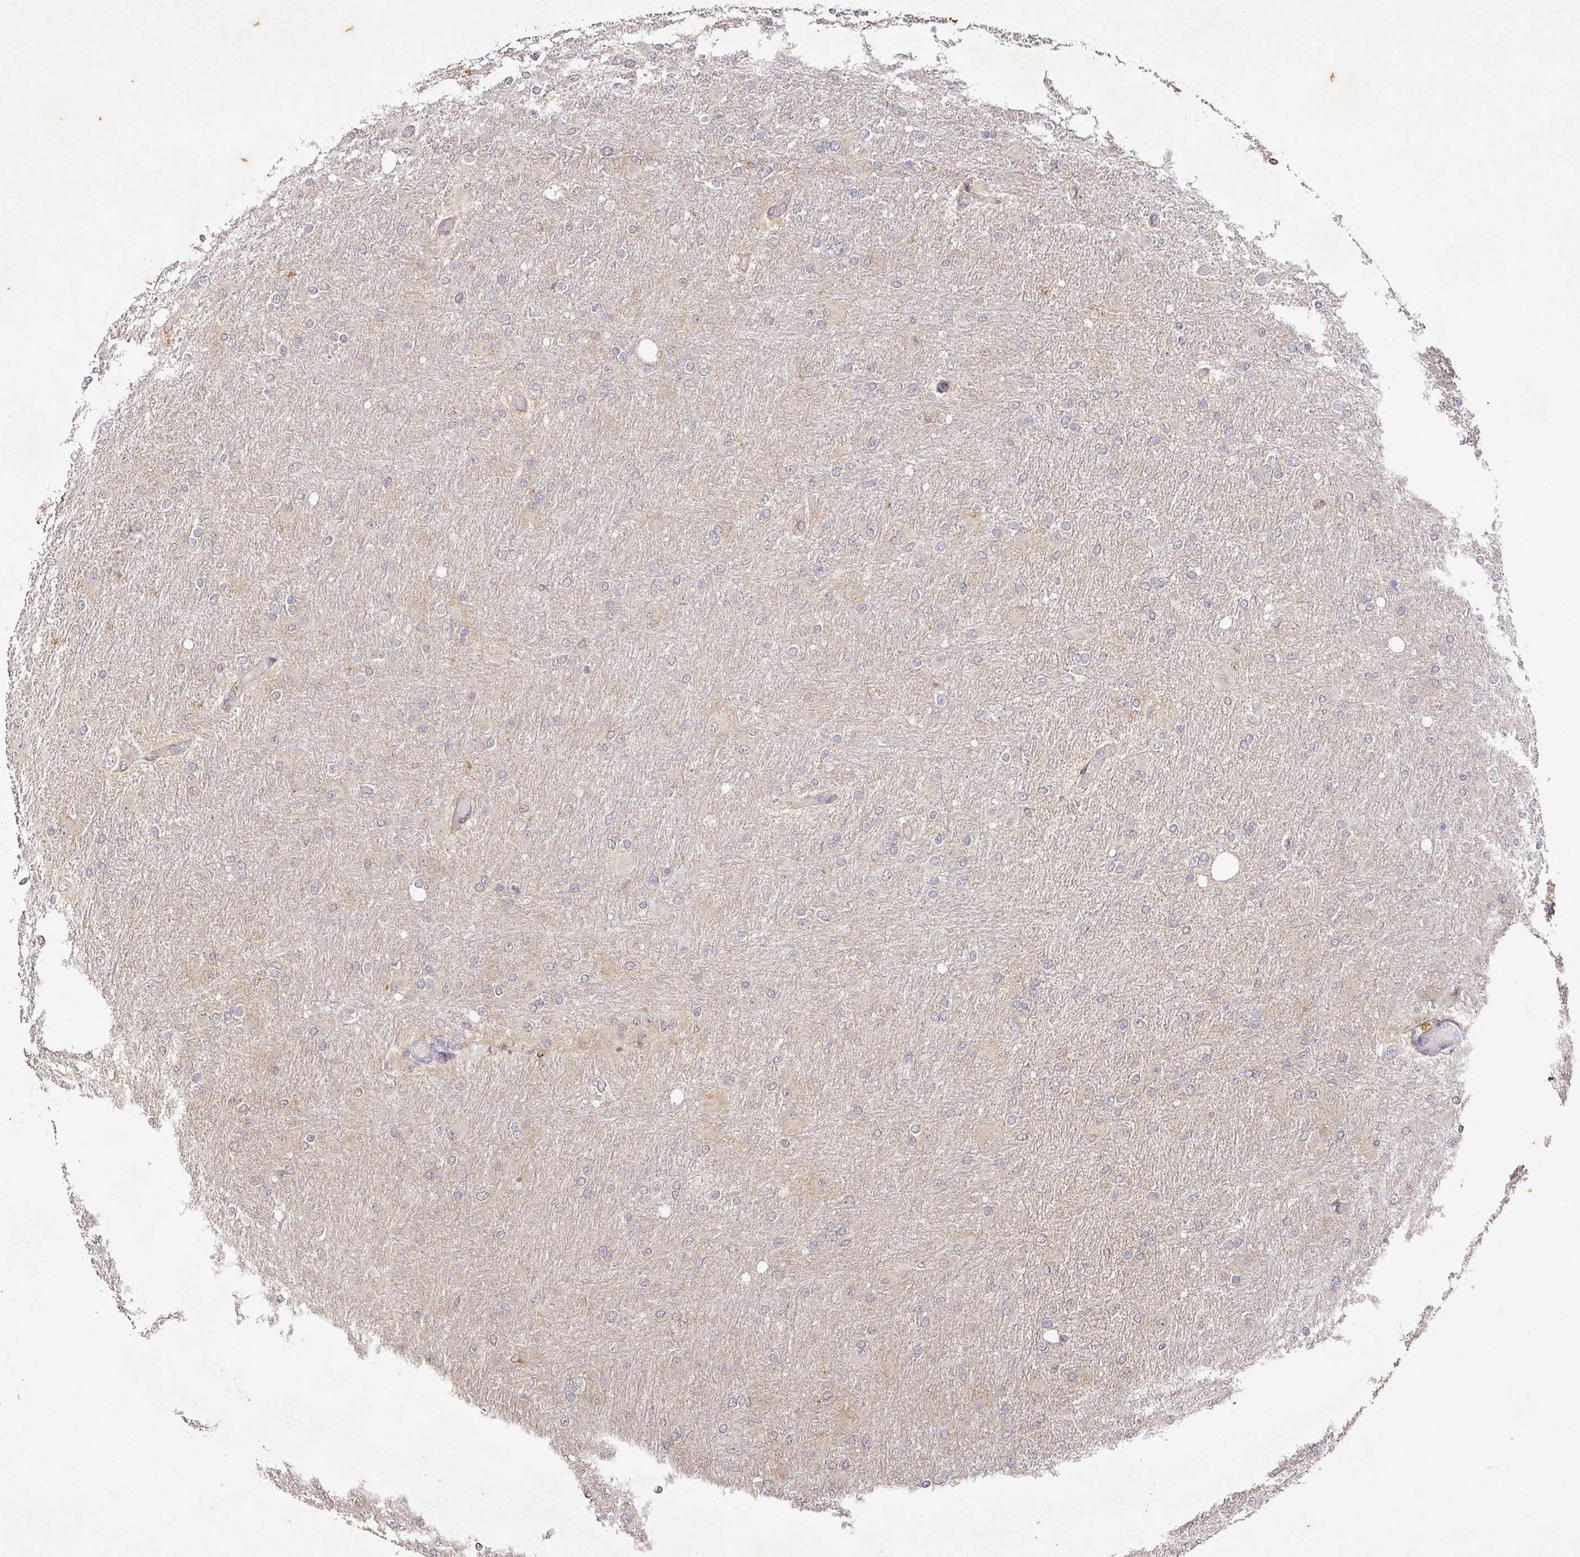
{"staining": {"intensity": "negative", "quantity": "none", "location": "none"}, "tissue": "glioma", "cell_type": "Tumor cells", "image_type": "cancer", "snomed": [{"axis": "morphology", "description": "Glioma, malignant, High grade"}, {"axis": "topography", "description": "Cerebral cortex"}], "caption": "IHC image of neoplastic tissue: malignant high-grade glioma stained with DAB (3,3'-diaminobenzidine) exhibits no significant protein expression in tumor cells.", "gene": "CAPN5", "patient": {"sex": "female", "age": 36}}